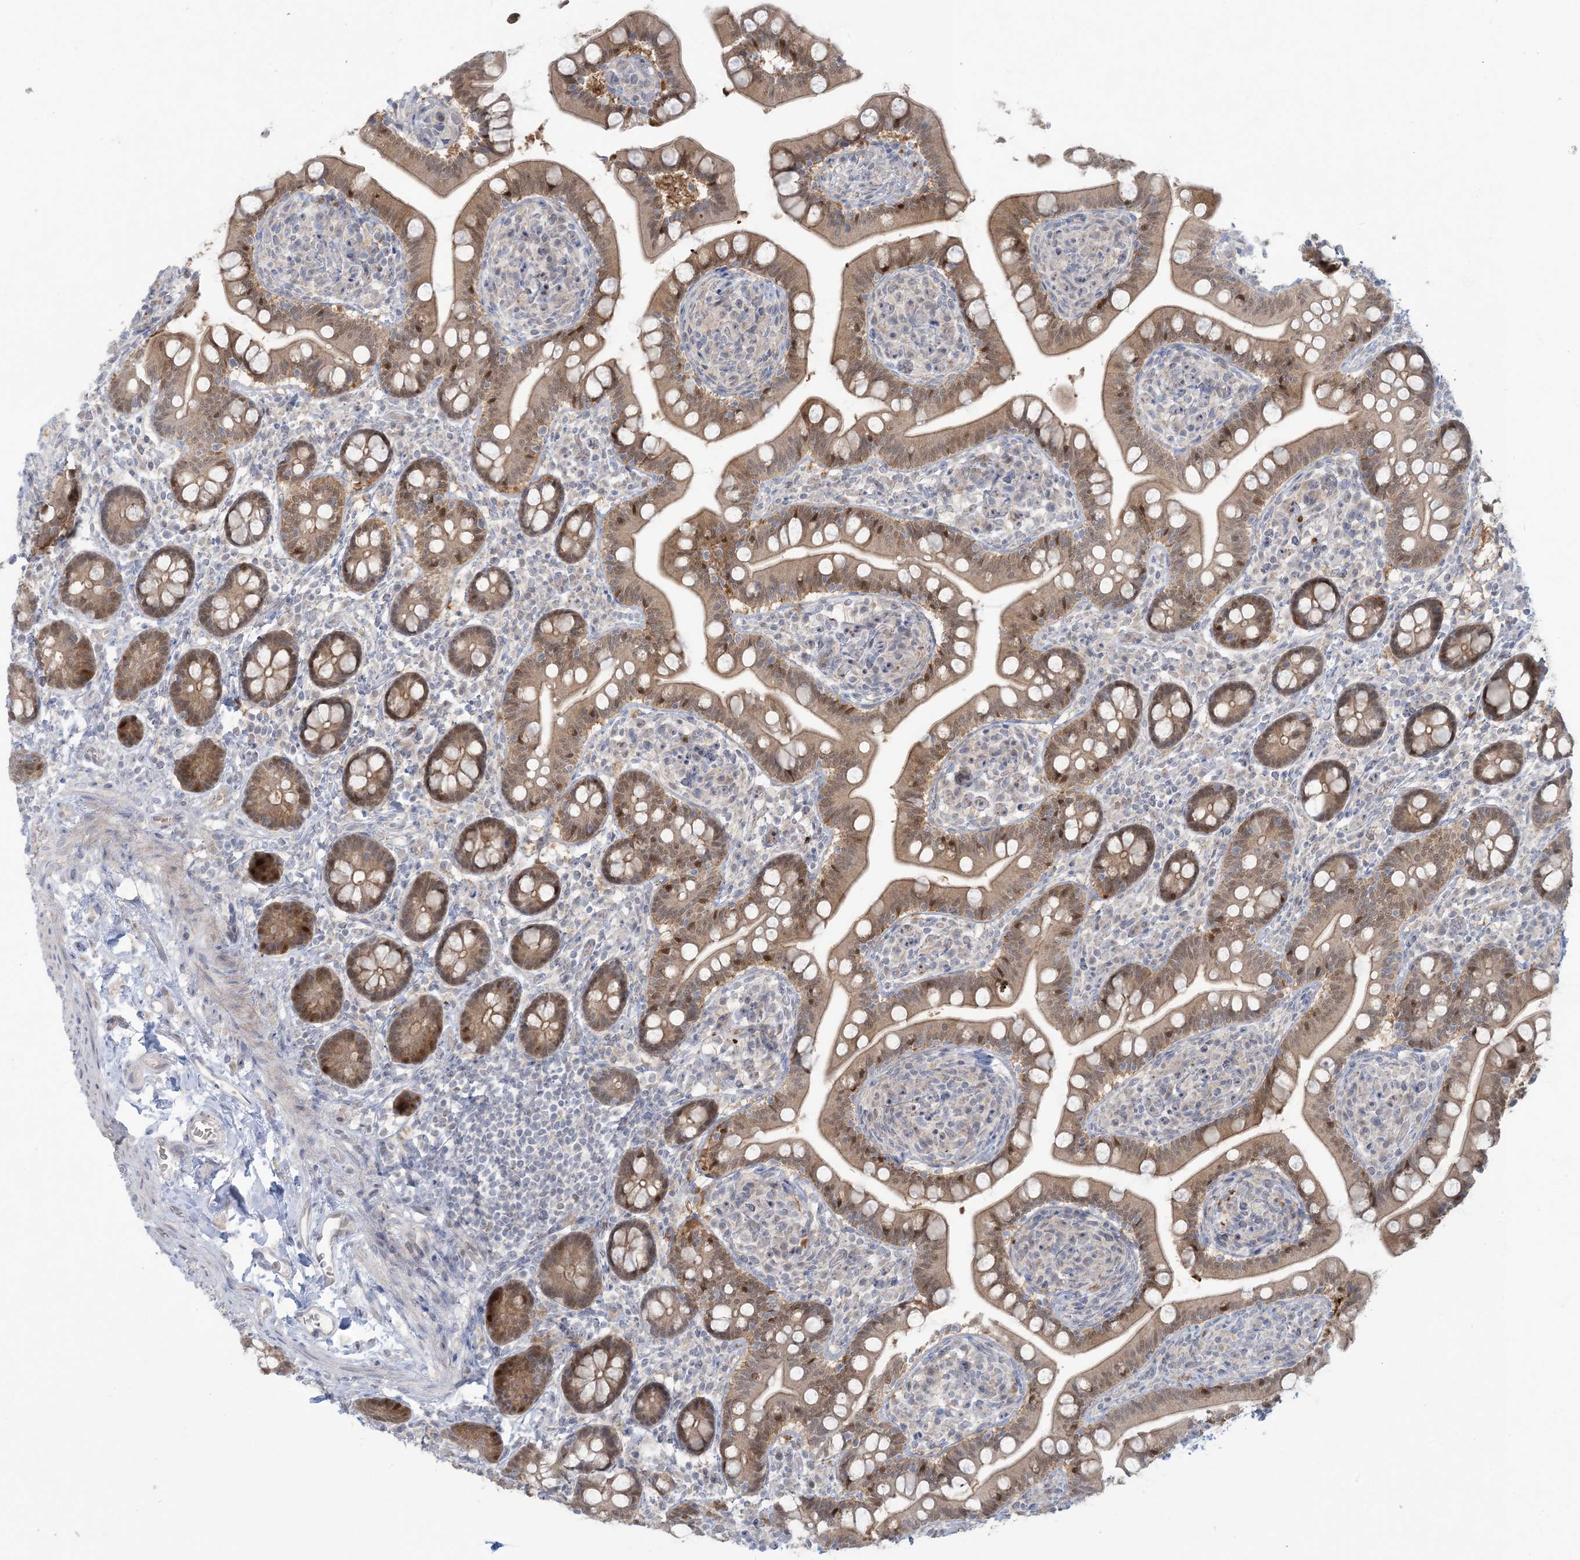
{"staining": {"intensity": "moderate", "quantity": "25%-75%", "location": "cytoplasmic/membranous,nuclear"}, "tissue": "small intestine", "cell_type": "Glandular cells", "image_type": "normal", "snomed": [{"axis": "morphology", "description": "Normal tissue, NOS"}, {"axis": "topography", "description": "Small intestine"}], "caption": "The image displays immunohistochemical staining of normal small intestine. There is moderate cytoplasmic/membranous,nuclear expression is seen in approximately 25%-75% of glandular cells.", "gene": "NRBP2", "patient": {"sex": "female", "age": 64}}